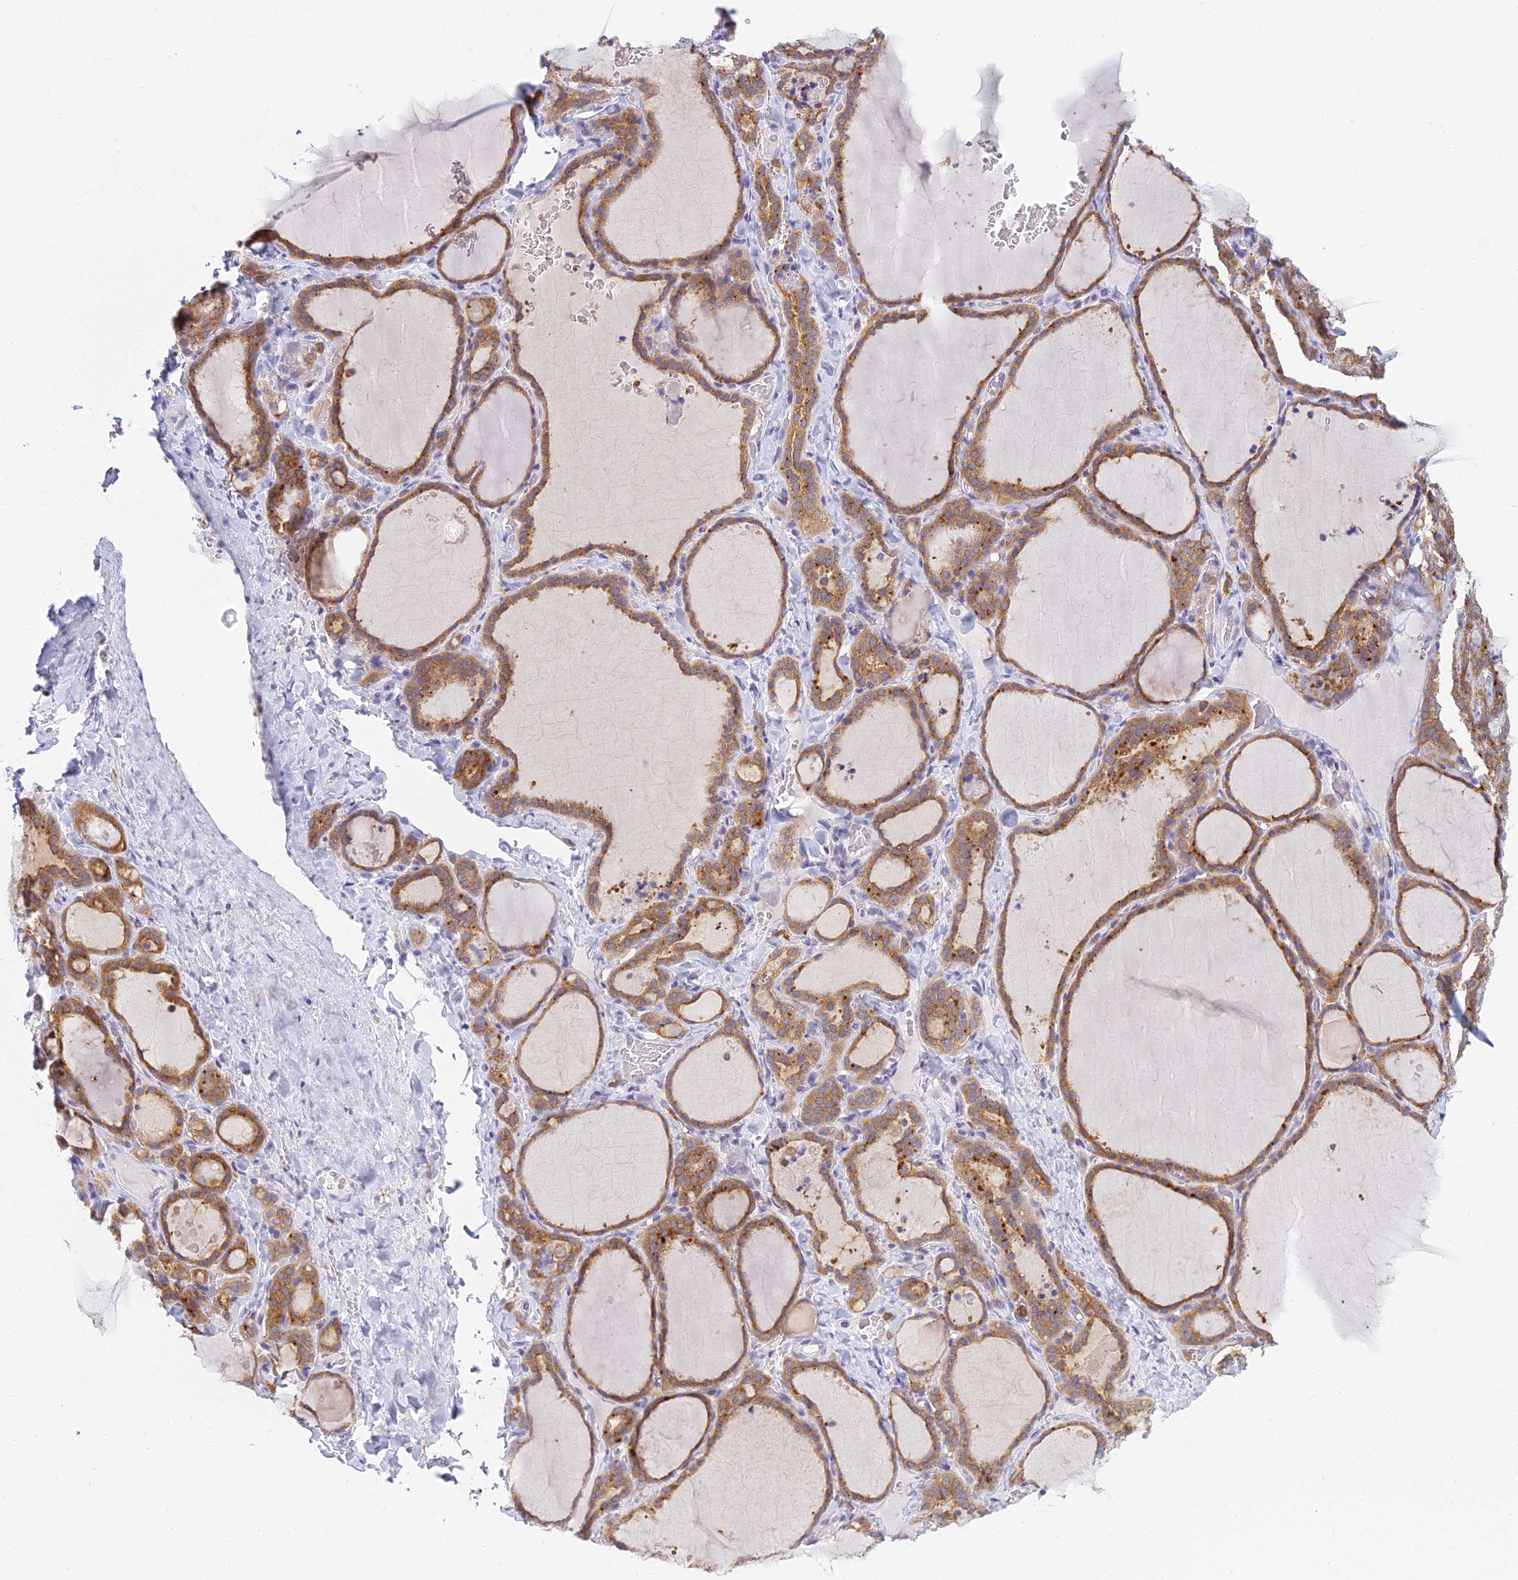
{"staining": {"intensity": "moderate", "quantity": ">75%", "location": "cytoplasmic/membranous"}, "tissue": "thyroid gland", "cell_type": "Glandular cells", "image_type": "normal", "snomed": [{"axis": "morphology", "description": "Normal tissue, NOS"}, {"axis": "topography", "description": "Thyroid gland"}], "caption": "Normal thyroid gland exhibits moderate cytoplasmic/membranous staining in about >75% of glandular cells, visualized by immunohistochemistry. Using DAB (3,3'-diaminobenzidine) (brown) and hematoxylin (blue) stains, captured at high magnification using brightfield microscopy.", "gene": "UBE2G1", "patient": {"sex": "female", "age": 22}}